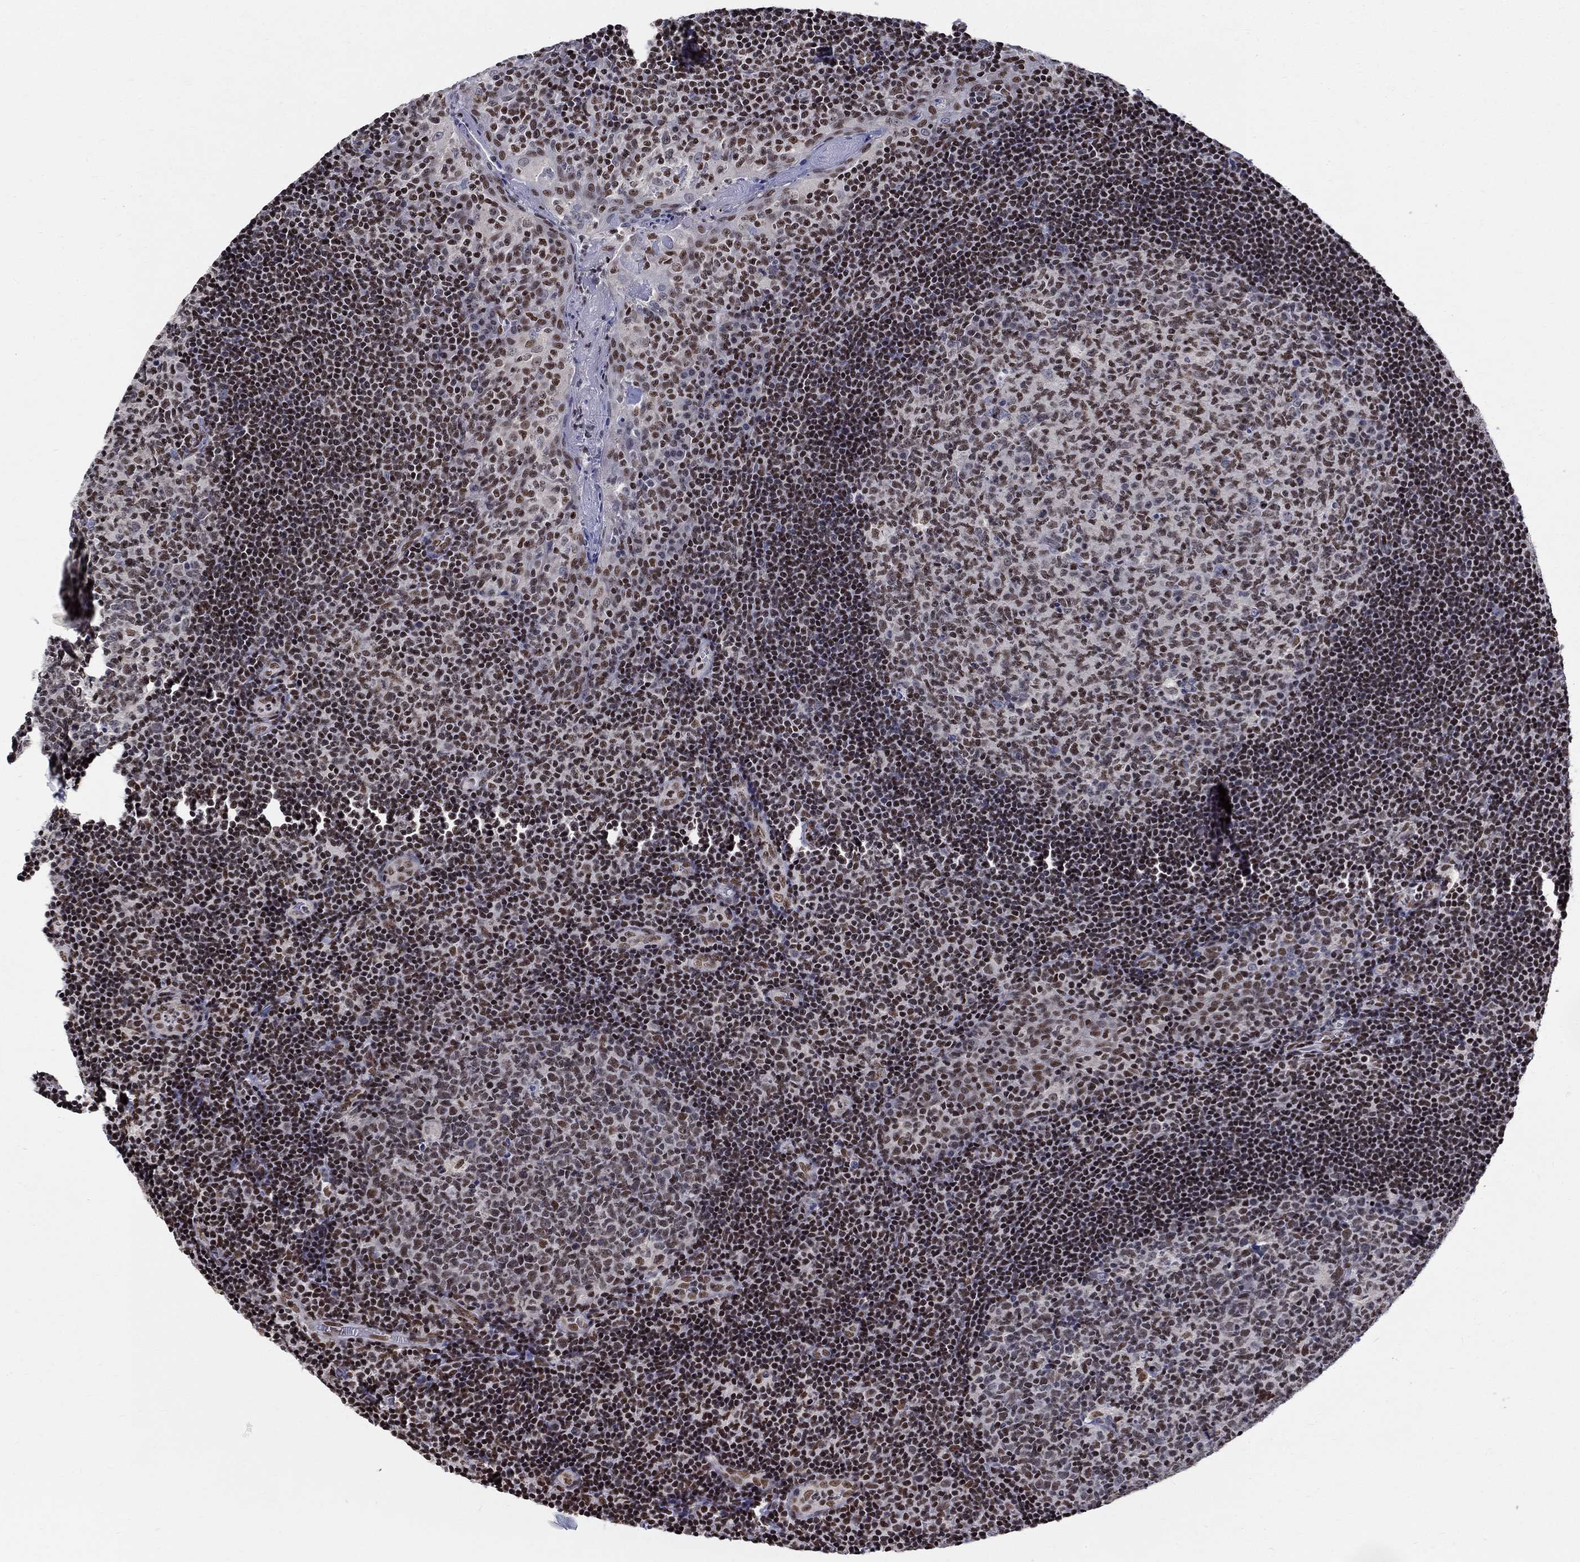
{"staining": {"intensity": "moderate", "quantity": ">75%", "location": "nuclear"}, "tissue": "tonsil", "cell_type": "Germinal center cells", "image_type": "normal", "snomed": [{"axis": "morphology", "description": "Normal tissue, NOS"}, {"axis": "topography", "description": "Tonsil"}], "caption": "High-power microscopy captured an immunohistochemistry photomicrograph of unremarkable tonsil, revealing moderate nuclear staining in about >75% of germinal center cells.", "gene": "FBXO16", "patient": {"sex": "female", "age": 13}}